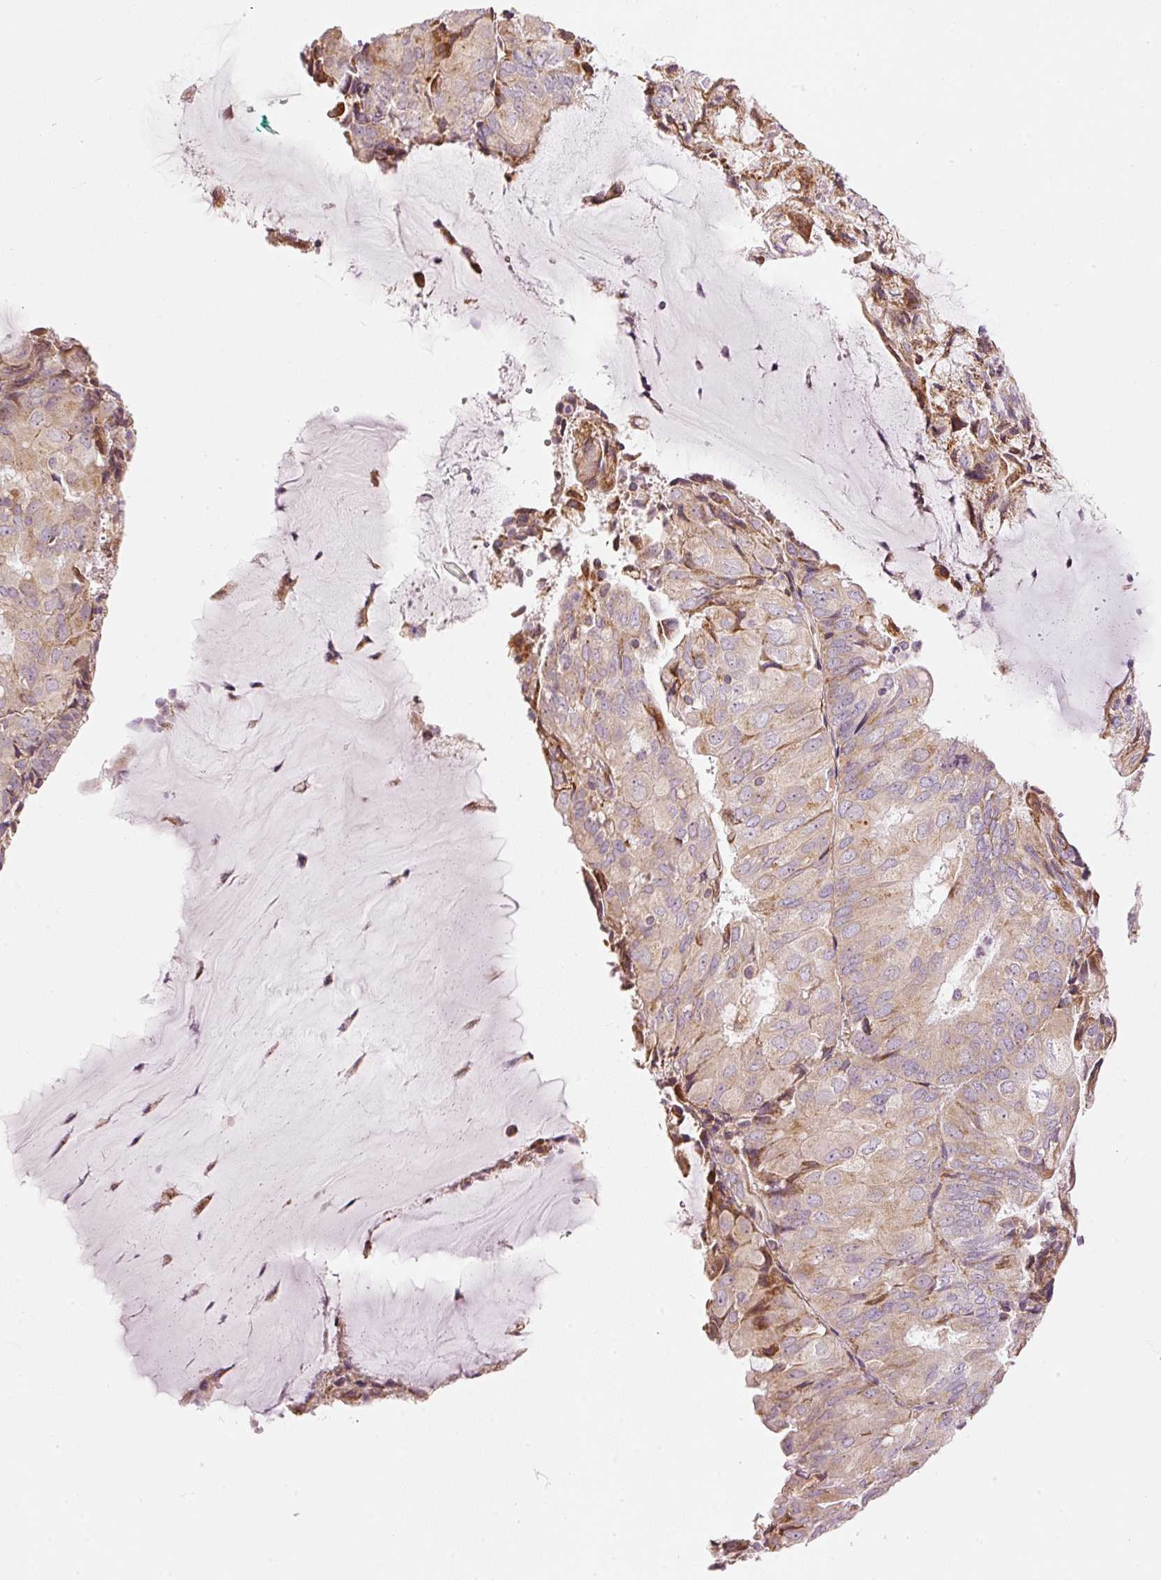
{"staining": {"intensity": "weak", "quantity": "25%-75%", "location": "cytoplasmic/membranous"}, "tissue": "endometrial cancer", "cell_type": "Tumor cells", "image_type": "cancer", "snomed": [{"axis": "morphology", "description": "Adenocarcinoma, NOS"}, {"axis": "topography", "description": "Endometrium"}], "caption": "This histopathology image shows endometrial cancer (adenocarcinoma) stained with IHC to label a protein in brown. The cytoplasmic/membranous of tumor cells show weak positivity for the protein. Nuclei are counter-stained blue.", "gene": "SNAPC5", "patient": {"sex": "female", "age": 81}}